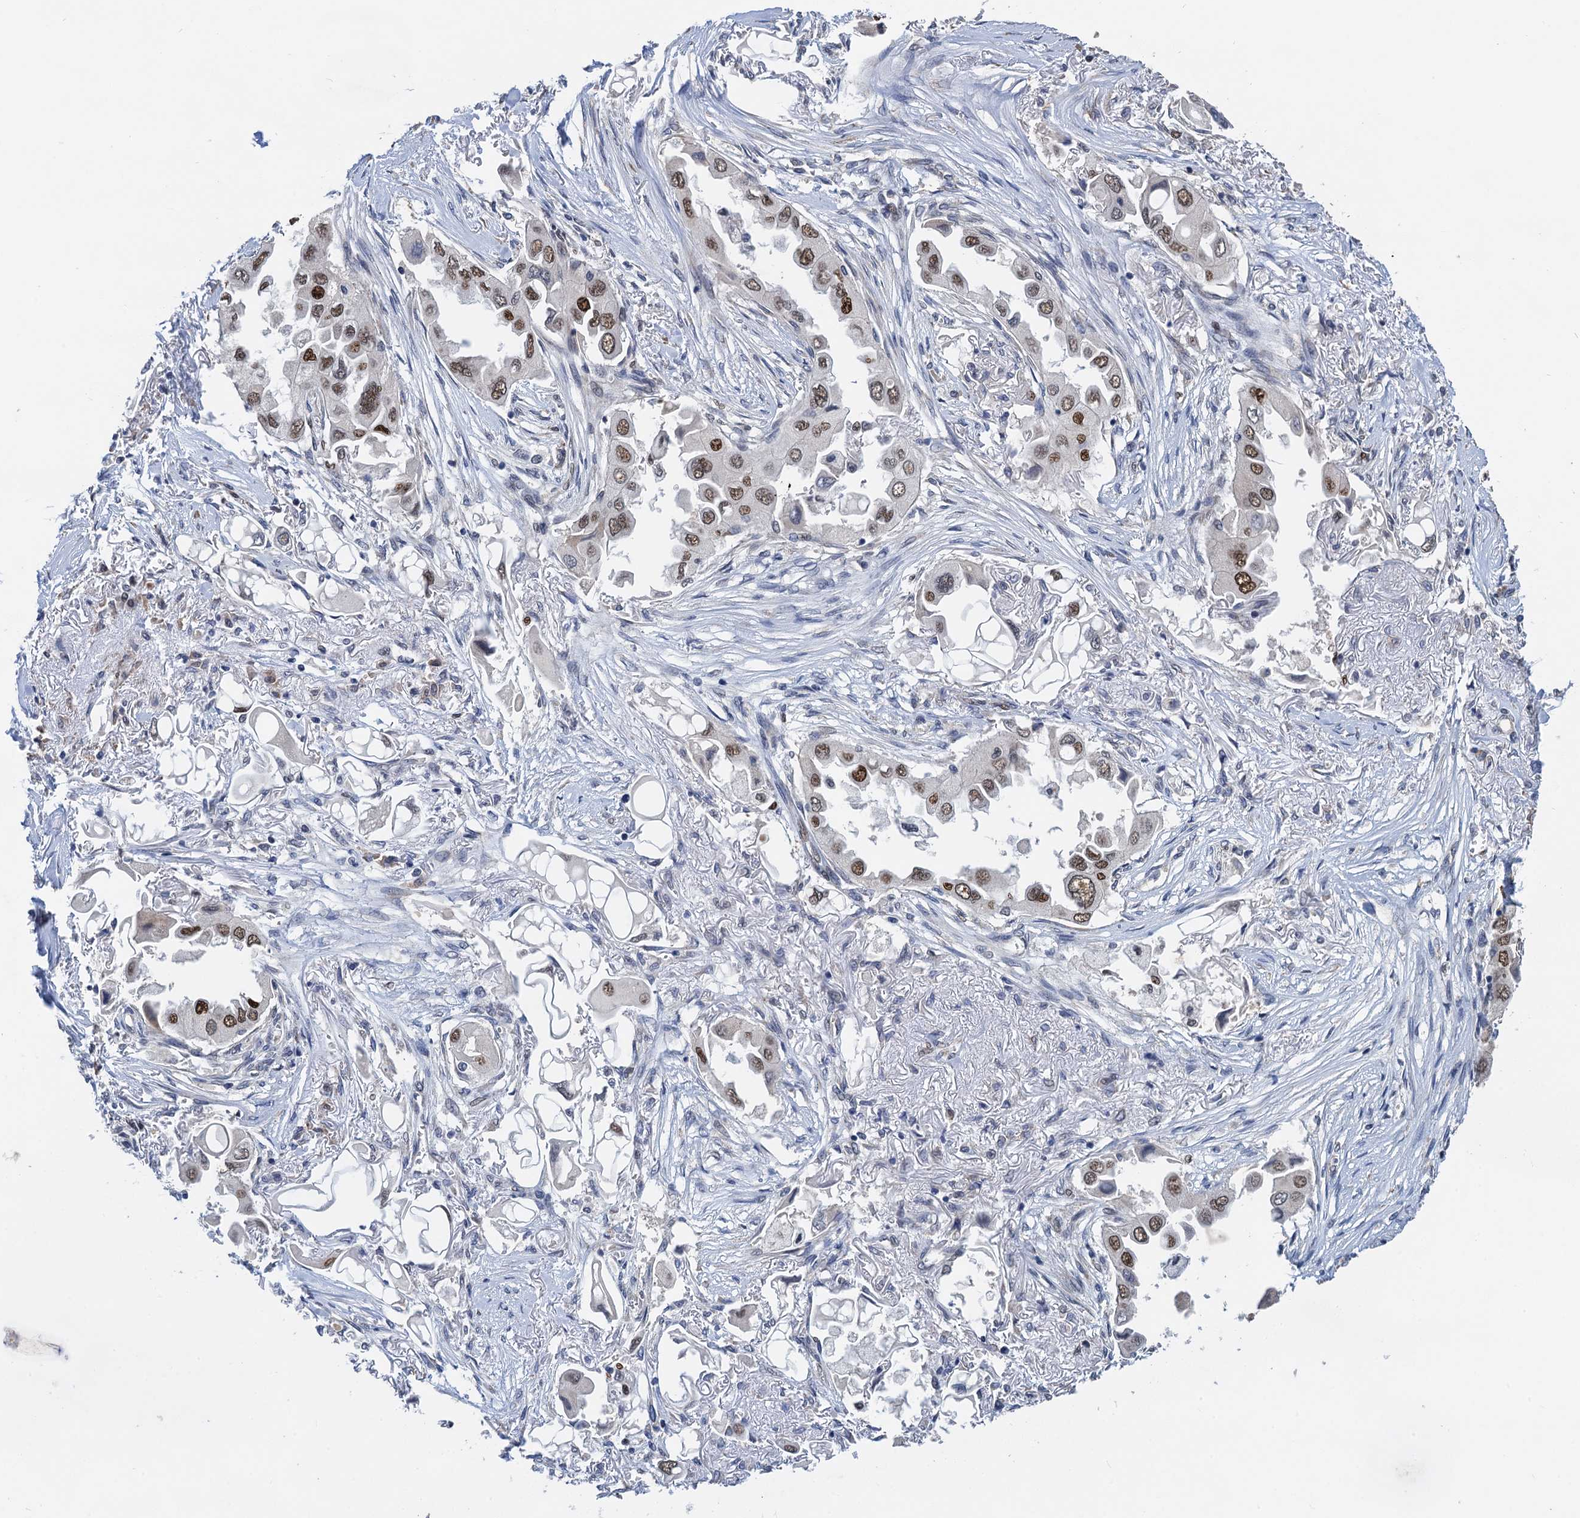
{"staining": {"intensity": "moderate", "quantity": ">75%", "location": "nuclear"}, "tissue": "lung cancer", "cell_type": "Tumor cells", "image_type": "cancer", "snomed": [{"axis": "morphology", "description": "Adenocarcinoma, NOS"}, {"axis": "topography", "description": "Lung"}], "caption": "Immunohistochemistry photomicrograph of lung cancer stained for a protein (brown), which reveals medium levels of moderate nuclear positivity in about >75% of tumor cells.", "gene": "TSEN34", "patient": {"sex": "female", "age": 76}}